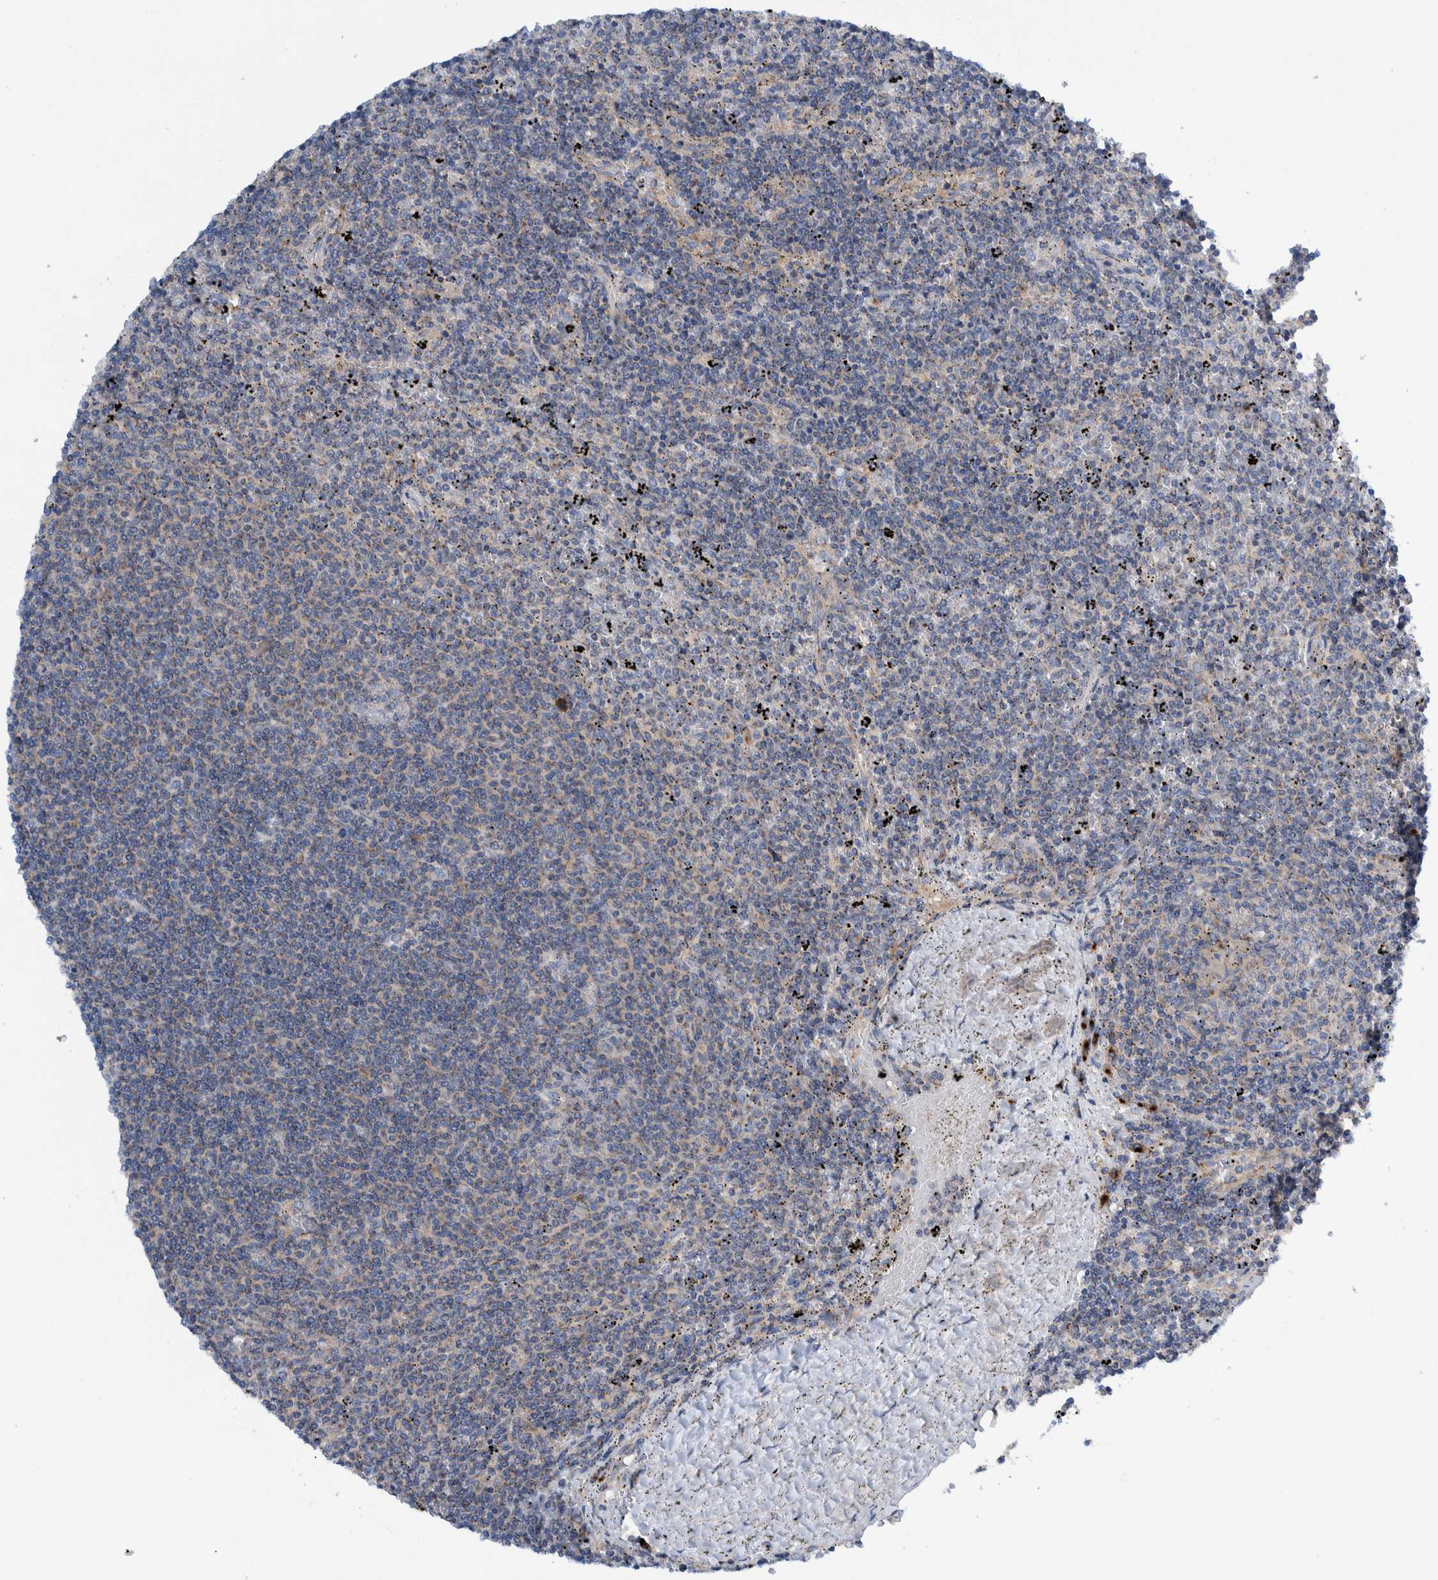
{"staining": {"intensity": "negative", "quantity": "none", "location": "none"}, "tissue": "lymphoma", "cell_type": "Tumor cells", "image_type": "cancer", "snomed": [{"axis": "morphology", "description": "Malignant lymphoma, non-Hodgkin's type, Low grade"}, {"axis": "topography", "description": "Spleen"}], "caption": "A high-resolution image shows immunohistochemistry staining of lymphoma, which exhibits no significant positivity in tumor cells. The staining is performed using DAB (3,3'-diaminobenzidine) brown chromogen with nuclei counter-stained in using hematoxylin.", "gene": "TRIM58", "patient": {"sex": "female", "age": 50}}